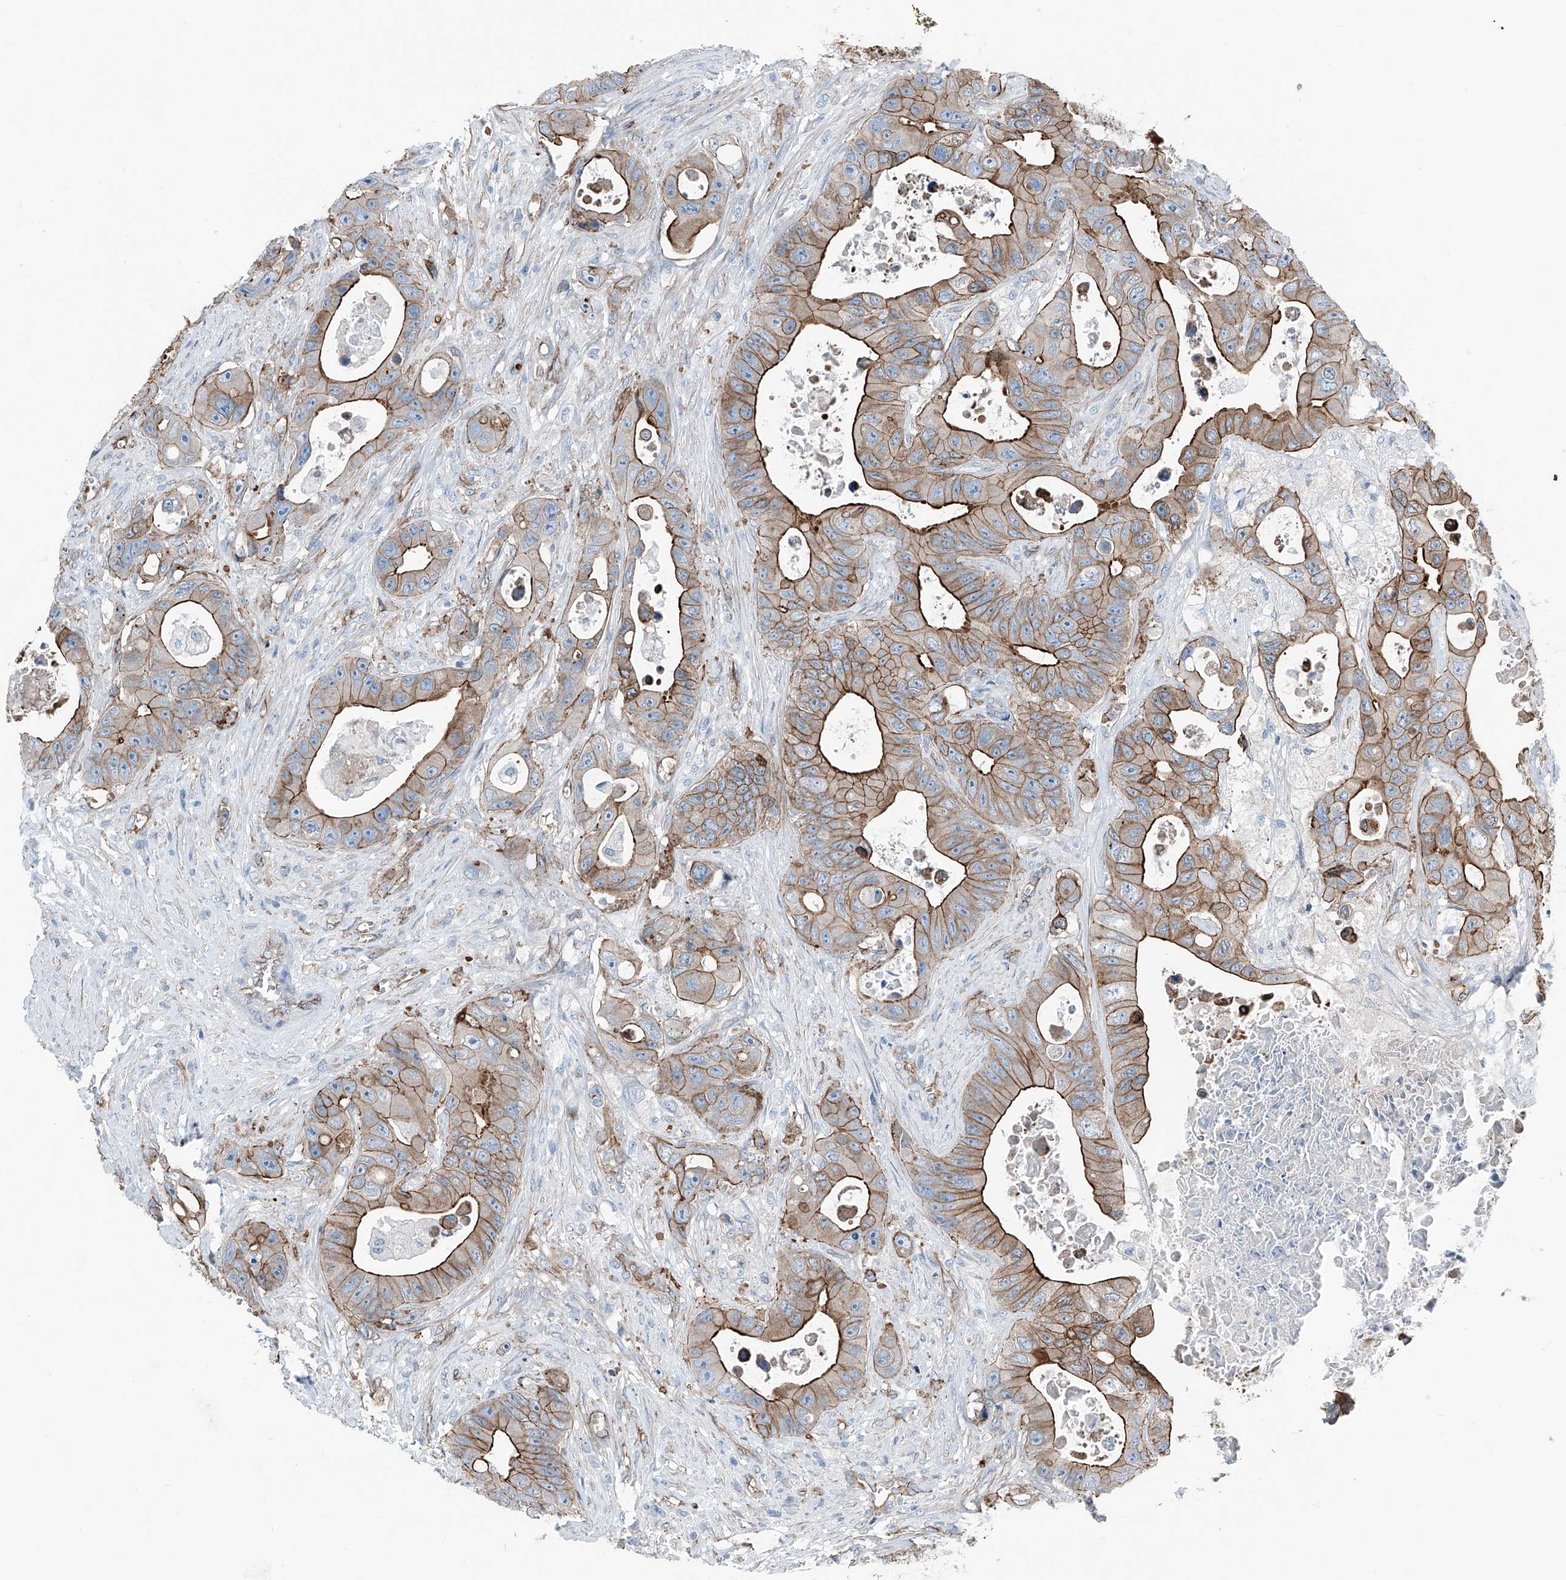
{"staining": {"intensity": "strong", "quantity": ">75%", "location": "cytoplasmic/membranous"}, "tissue": "colorectal cancer", "cell_type": "Tumor cells", "image_type": "cancer", "snomed": [{"axis": "morphology", "description": "Adenocarcinoma, NOS"}, {"axis": "topography", "description": "Colon"}], "caption": "Immunohistochemistry (IHC) (DAB) staining of human colorectal adenocarcinoma demonstrates strong cytoplasmic/membranous protein expression in about >75% of tumor cells.", "gene": "THEMIS2", "patient": {"sex": "female", "age": 46}}